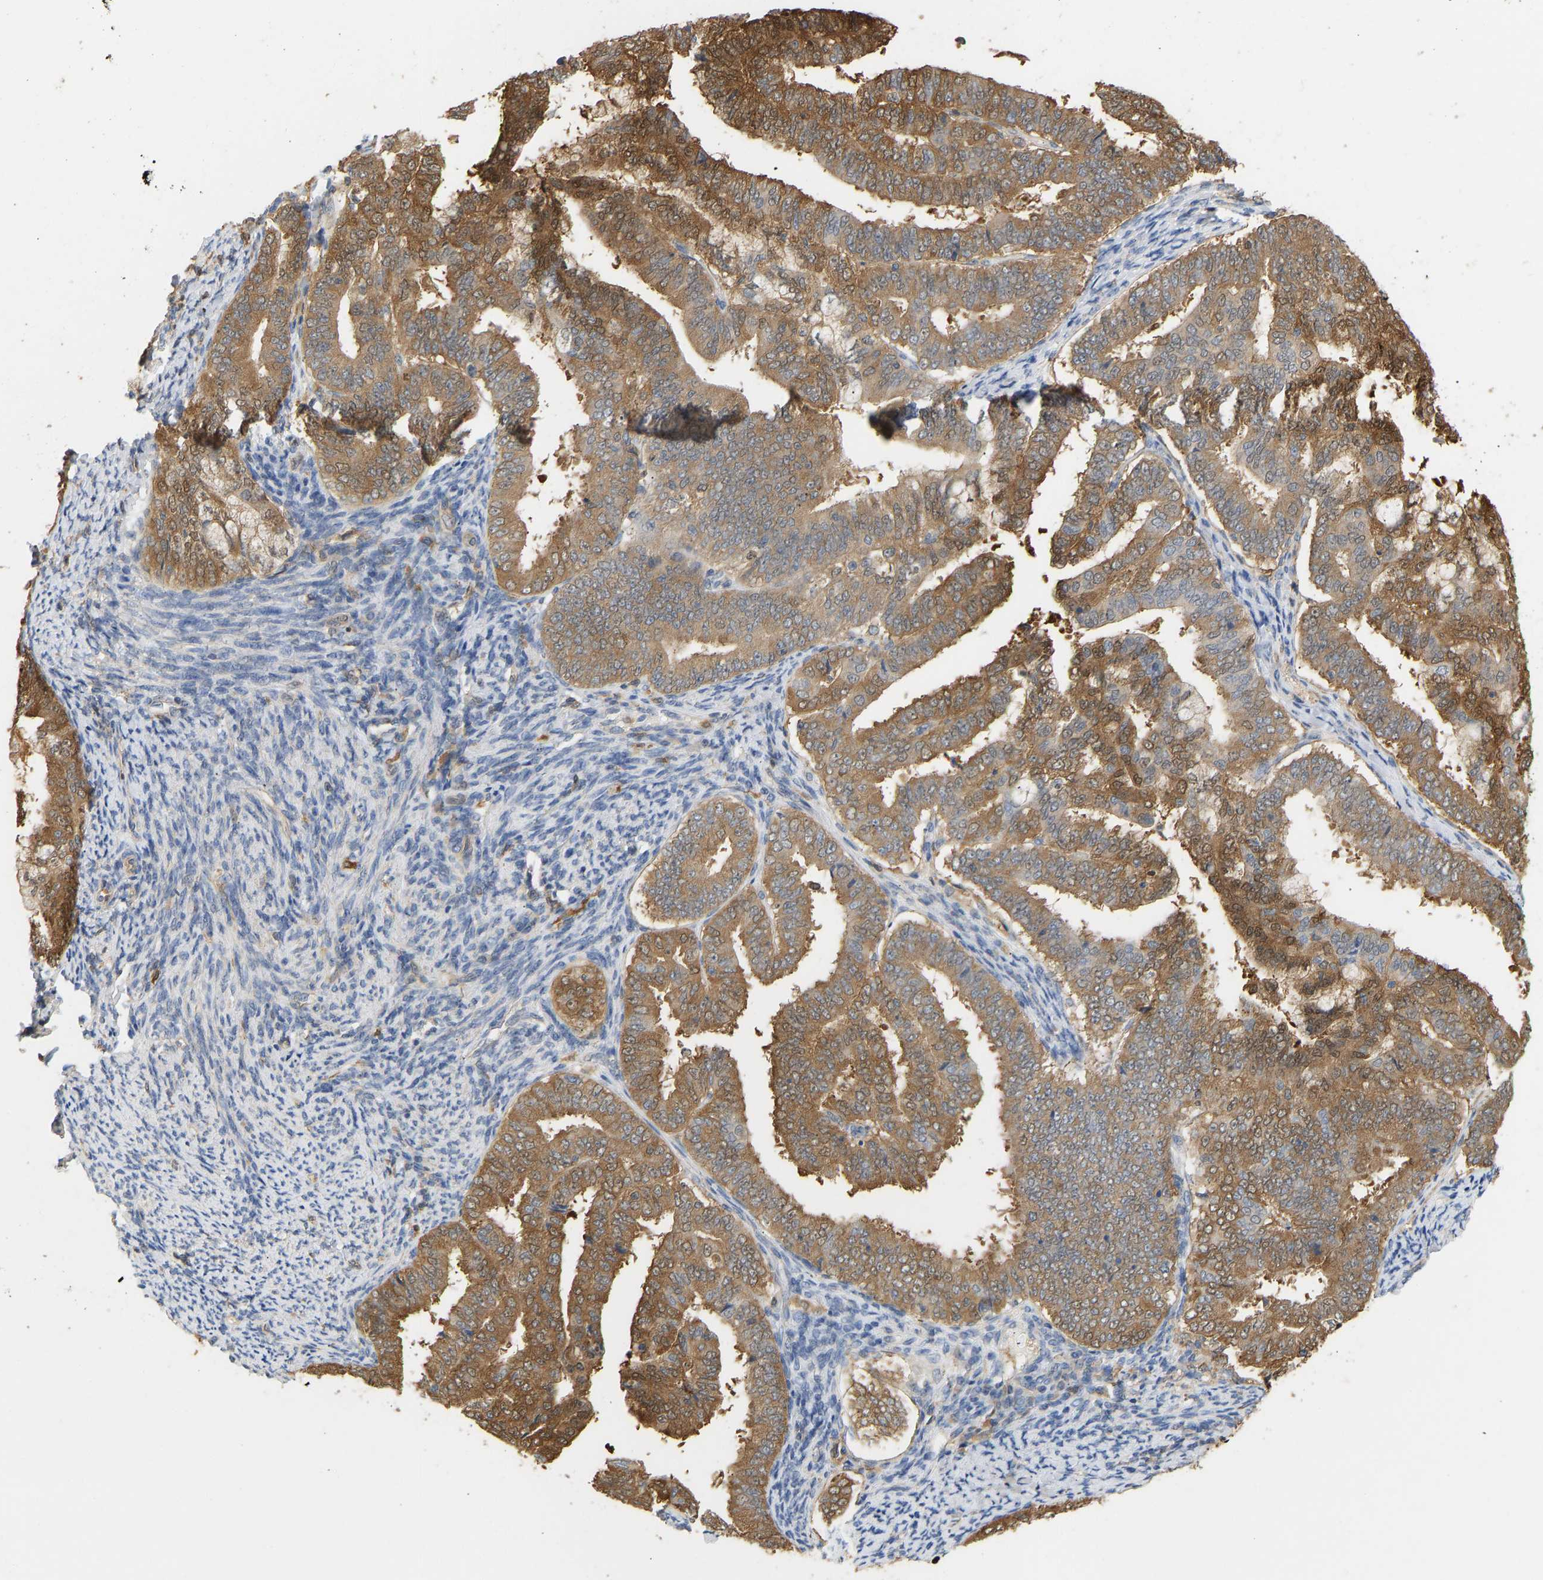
{"staining": {"intensity": "moderate", "quantity": ">75%", "location": "cytoplasmic/membranous"}, "tissue": "endometrial cancer", "cell_type": "Tumor cells", "image_type": "cancer", "snomed": [{"axis": "morphology", "description": "Adenocarcinoma, NOS"}, {"axis": "topography", "description": "Endometrium"}], "caption": "The image exhibits a brown stain indicating the presence of a protein in the cytoplasmic/membranous of tumor cells in adenocarcinoma (endometrial).", "gene": "ENO1", "patient": {"sex": "female", "age": 63}}